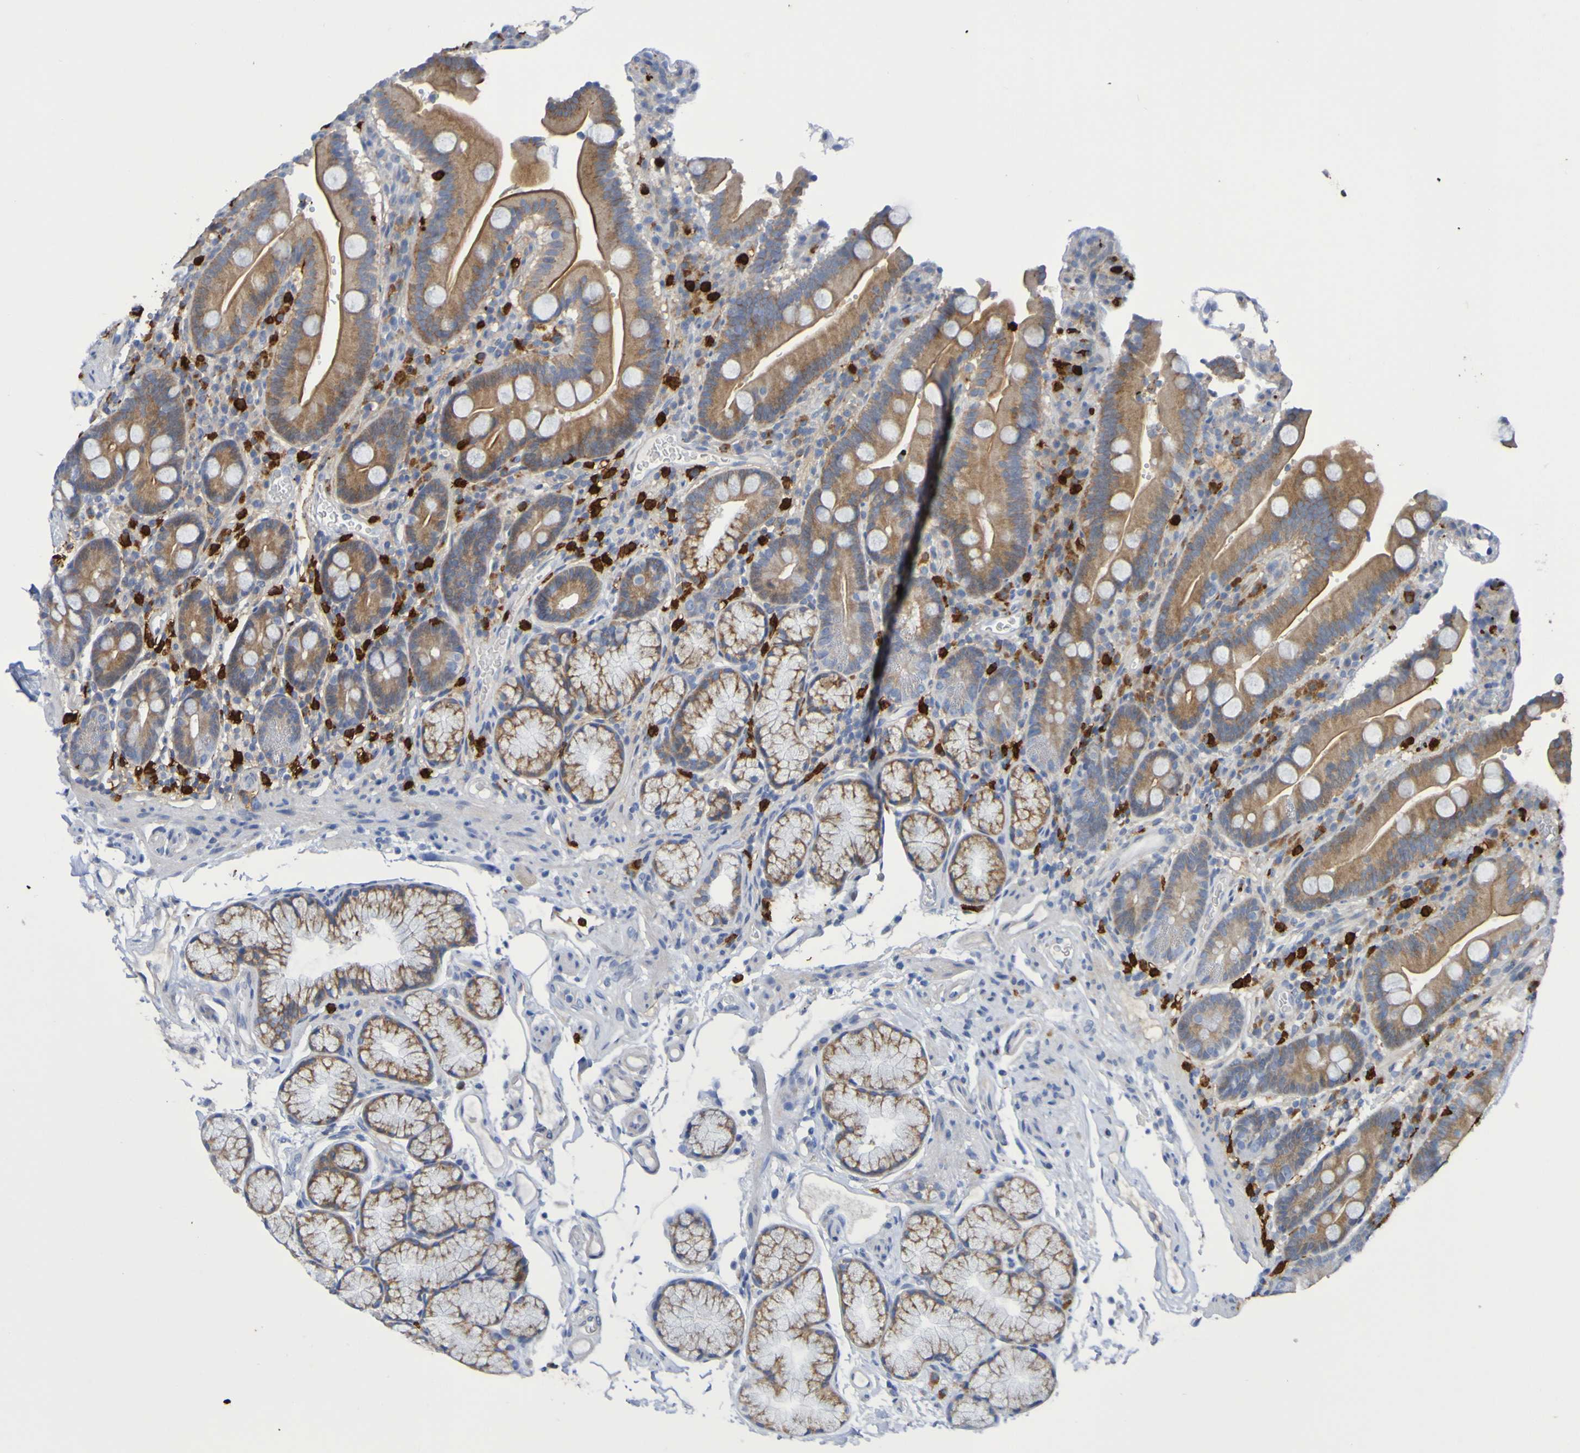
{"staining": {"intensity": "moderate", "quantity": ">75%", "location": "cytoplasmic/membranous"}, "tissue": "duodenum", "cell_type": "Glandular cells", "image_type": "normal", "snomed": [{"axis": "morphology", "description": "Normal tissue, NOS"}, {"axis": "topography", "description": "Small intestine, NOS"}], "caption": "Immunohistochemical staining of benign duodenum shows >75% levels of moderate cytoplasmic/membranous protein expression in approximately >75% of glandular cells.", "gene": "C11orf24", "patient": {"sex": "female", "age": 71}}